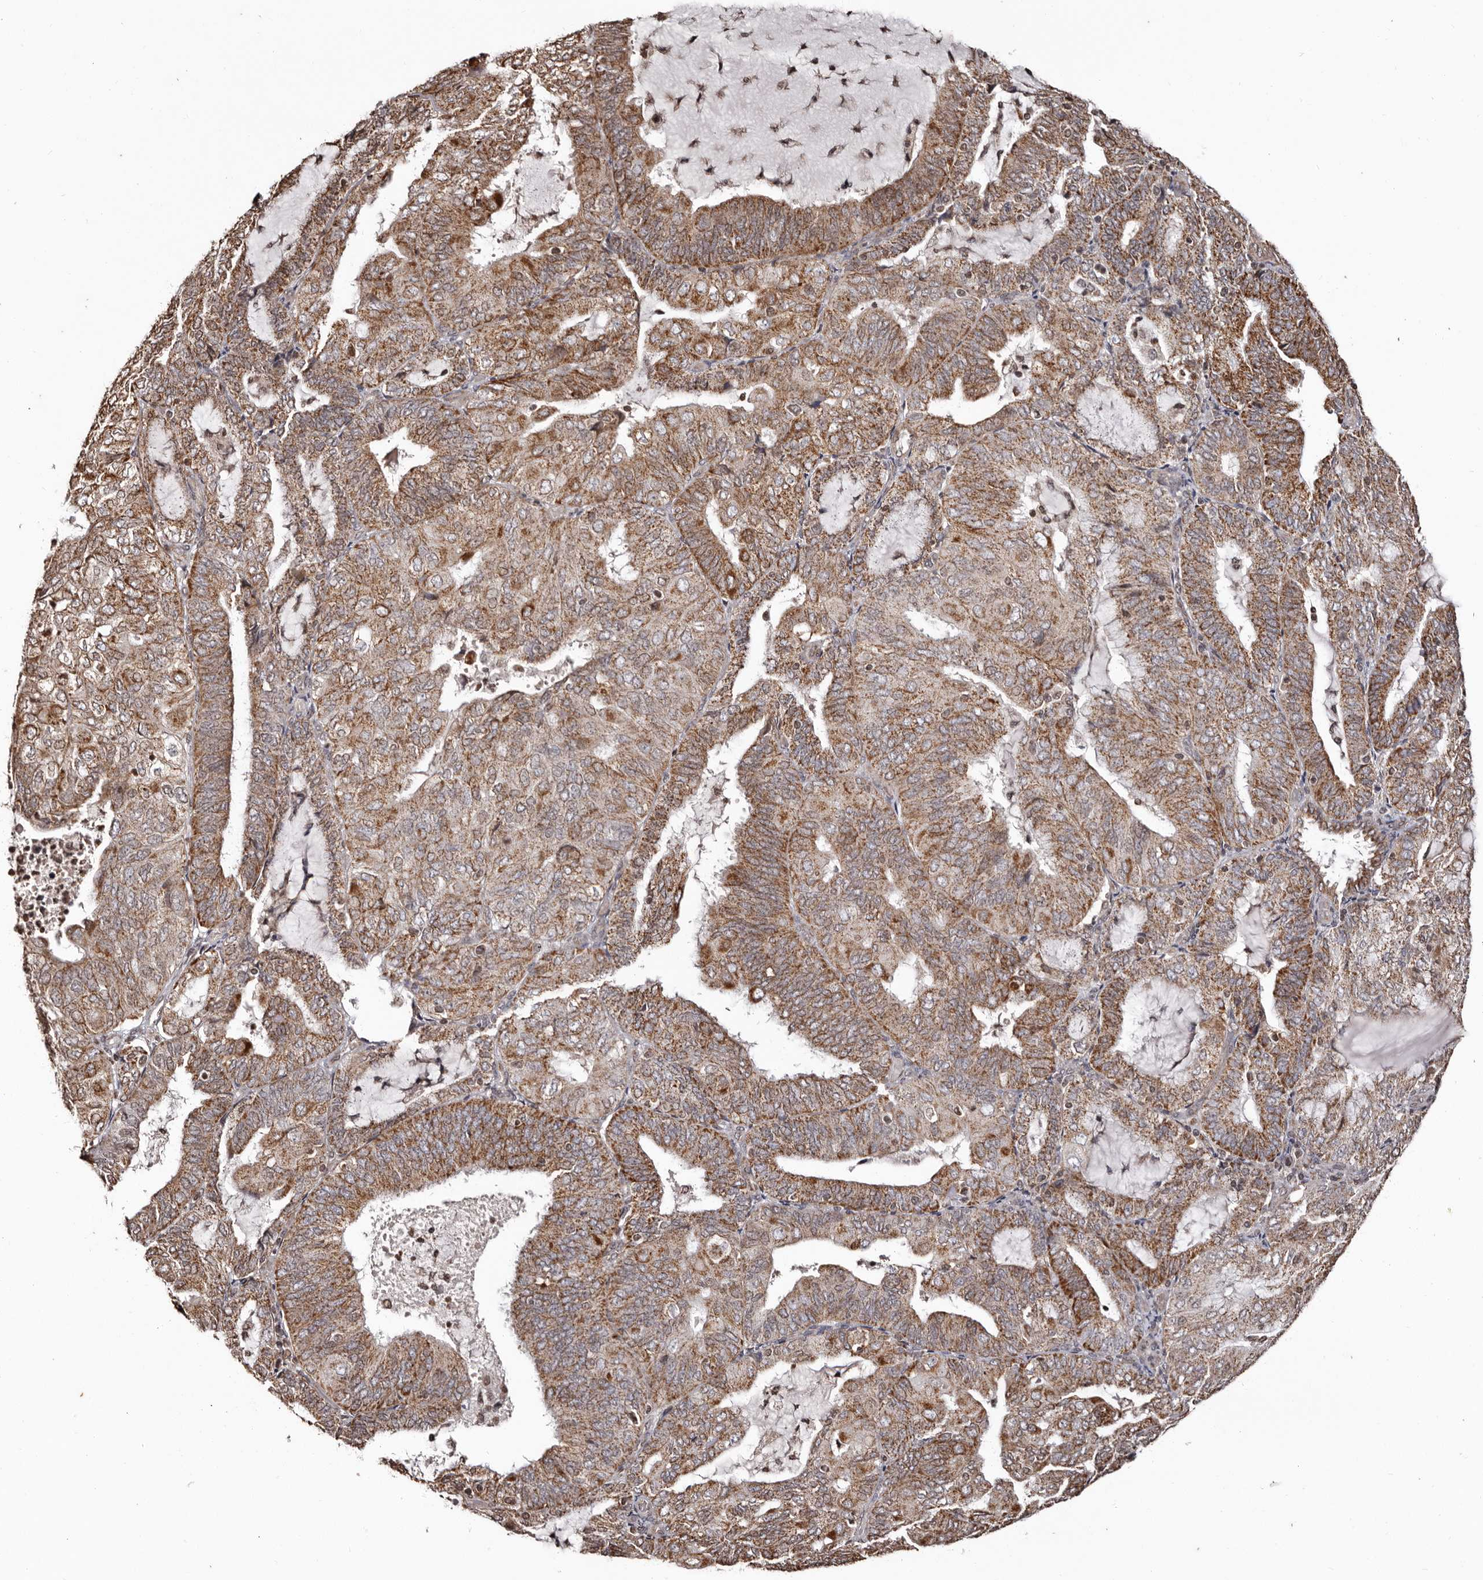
{"staining": {"intensity": "moderate", "quantity": ">75%", "location": "cytoplasmic/membranous"}, "tissue": "endometrial cancer", "cell_type": "Tumor cells", "image_type": "cancer", "snomed": [{"axis": "morphology", "description": "Adenocarcinoma, NOS"}, {"axis": "topography", "description": "Endometrium"}], "caption": "A high-resolution micrograph shows immunohistochemistry staining of endometrial cancer (adenocarcinoma), which reveals moderate cytoplasmic/membranous expression in approximately >75% of tumor cells. The protein is shown in brown color, while the nuclei are stained blue.", "gene": "CCDC190", "patient": {"sex": "female", "age": 81}}